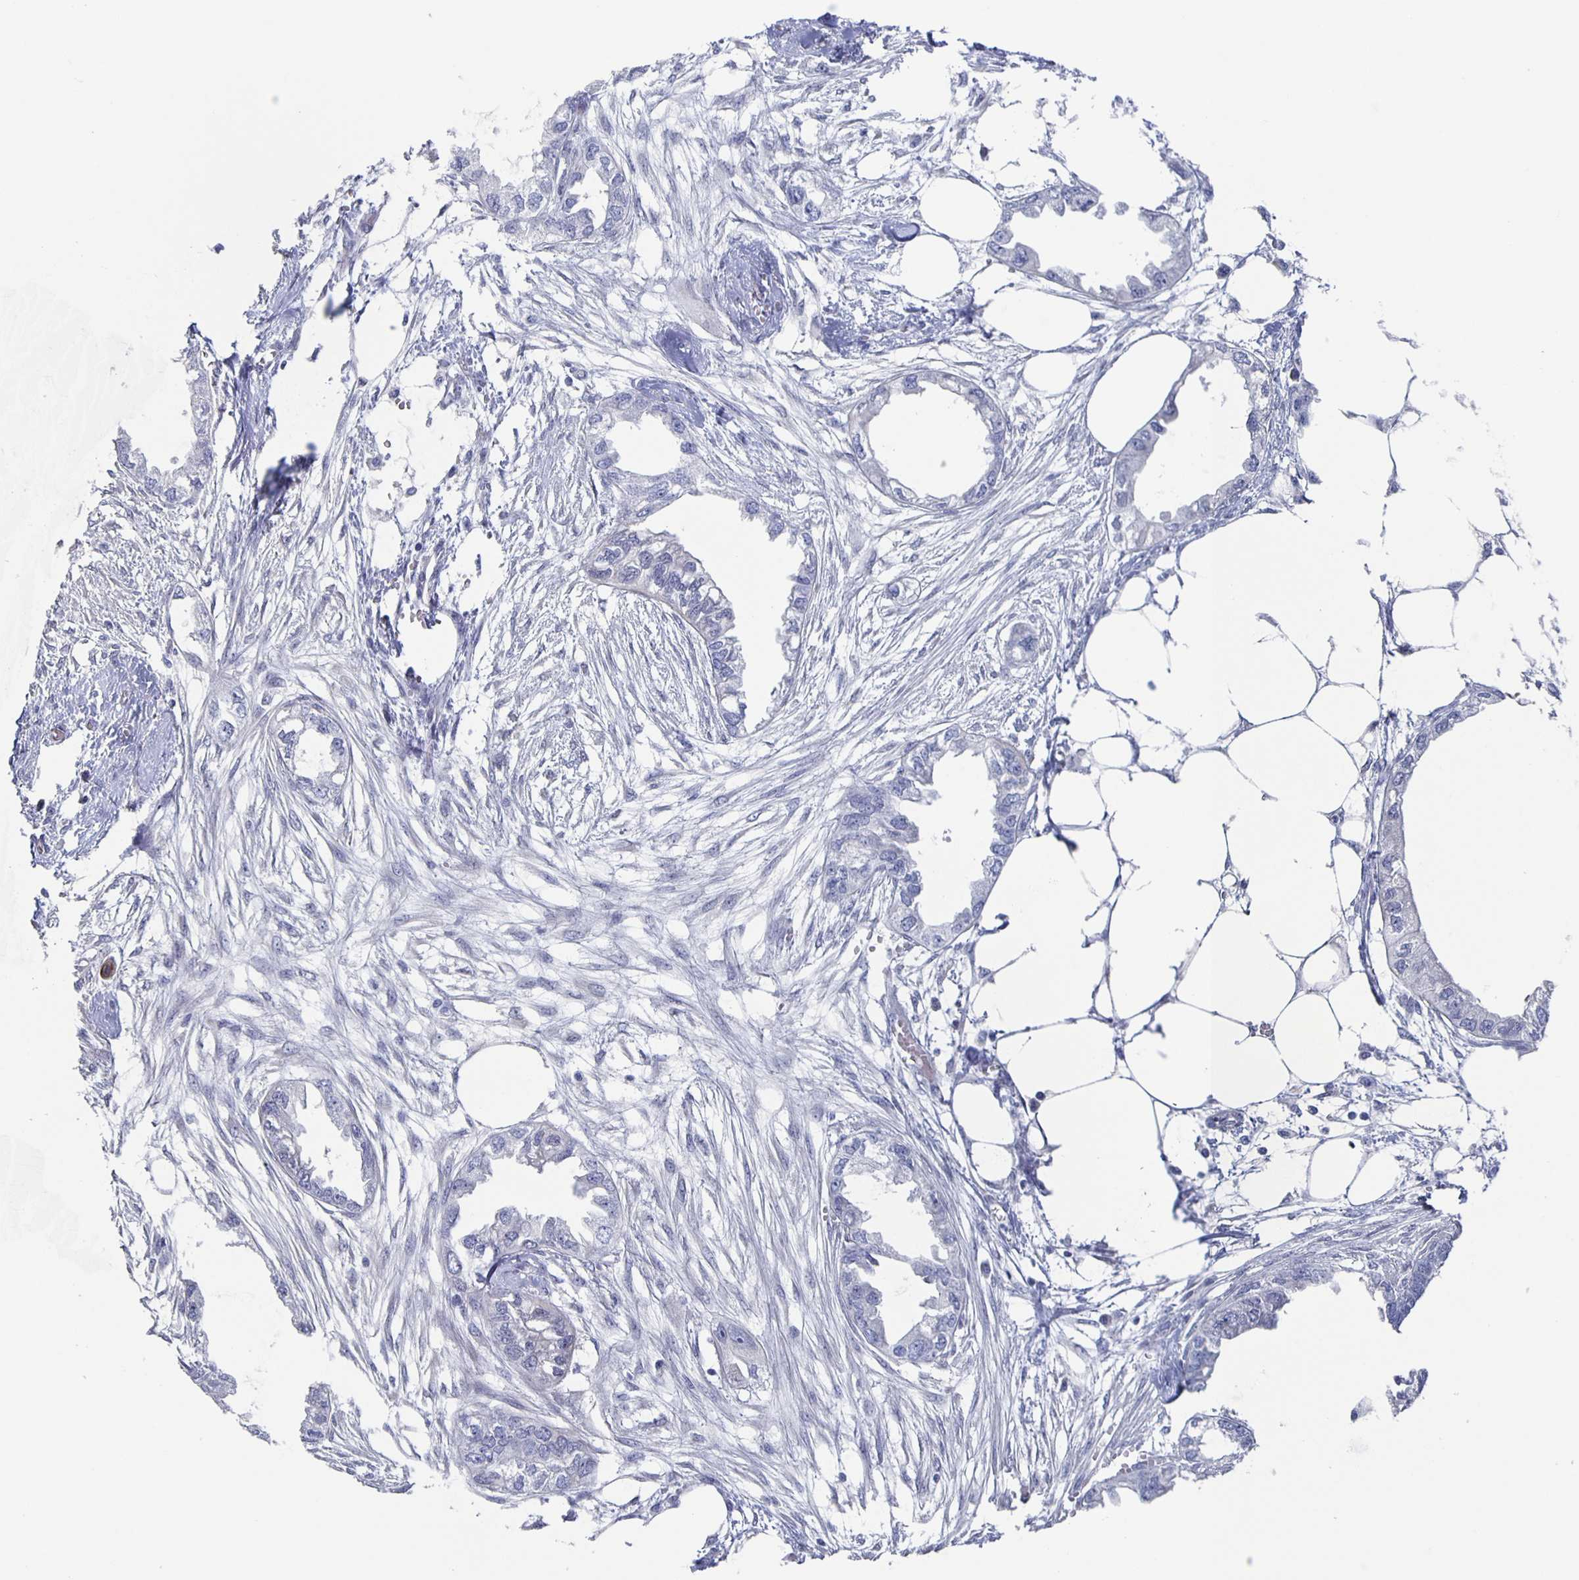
{"staining": {"intensity": "negative", "quantity": "none", "location": "none"}, "tissue": "endometrial cancer", "cell_type": "Tumor cells", "image_type": "cancer", "snomed": [{"axis": "morphology", "description": "Adenocarcinoma, NOS"}, {"axis": "morphology", "description": "Adenocarcinoma, metastatic, NOS"}, {"axis": "topography", "description": "Adipose tissue"}, {"axis": "topography", "description": "Endometrium"}], "caption": "This photomicrograph is of endometrial metastatic adenocarcinoma stained with IHC to label a protein in brown with the nuclei are counter-stained blue. There is no staining in tumor cells.", "gene": "CCDC17", "patient": {"sex": "female", "age": 67}}